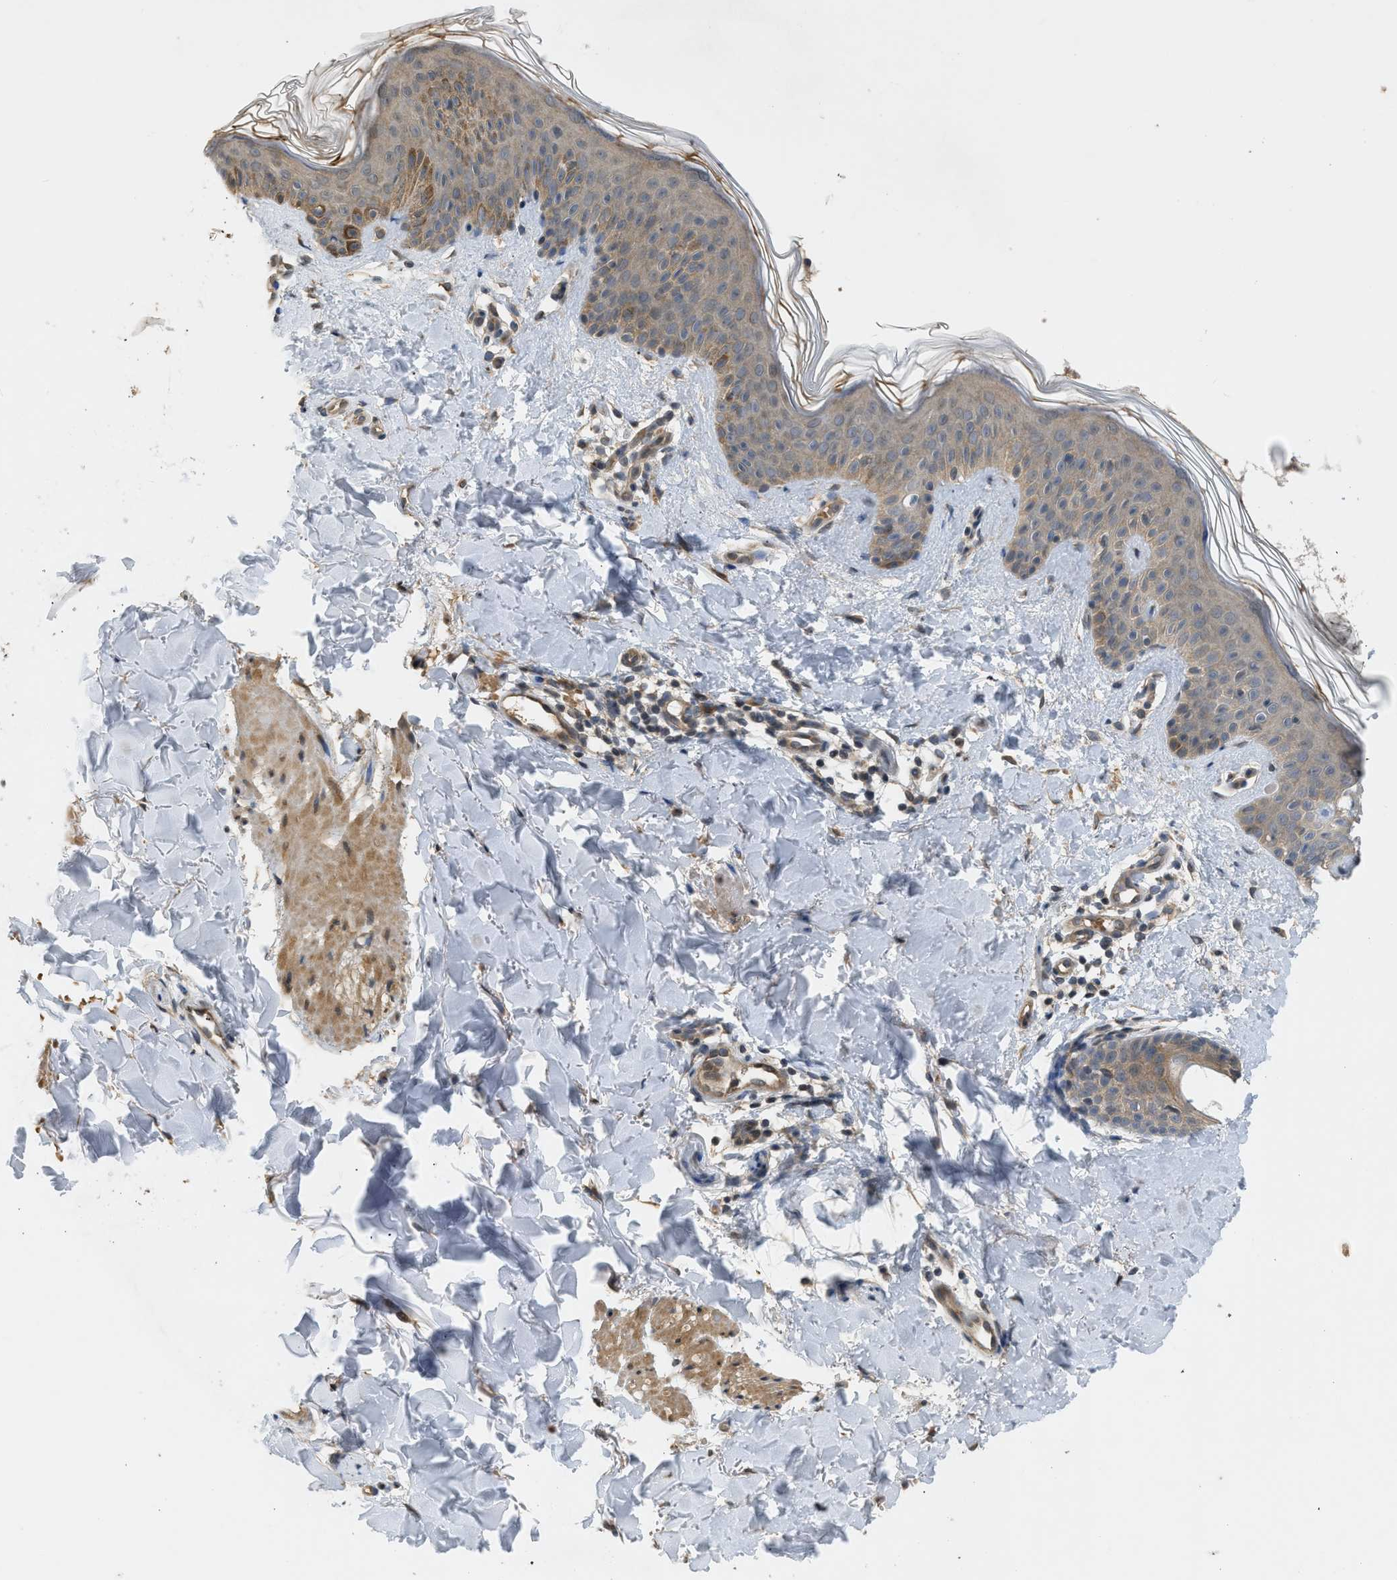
{"staining": {"intensity": "moderate", "quantity": ">75%", "location": "cytoplasmic/membranous"}, "tissue": "skin", "cell_type": "Fibroblasts", "image_type": "normal", "snomed": [{"axis": "morphology", "description": "Normal tissue, NOS"}, {"axis": "topography", "description": "Skin"}], "caption": "Skin stained for a protein (brown) exhibits moderate cytoplasmic/membranous positive expression in approximately >75% of fibroblasts.", "gene": "ADCY8", "patient": {"sex": "male", "age": 40}}